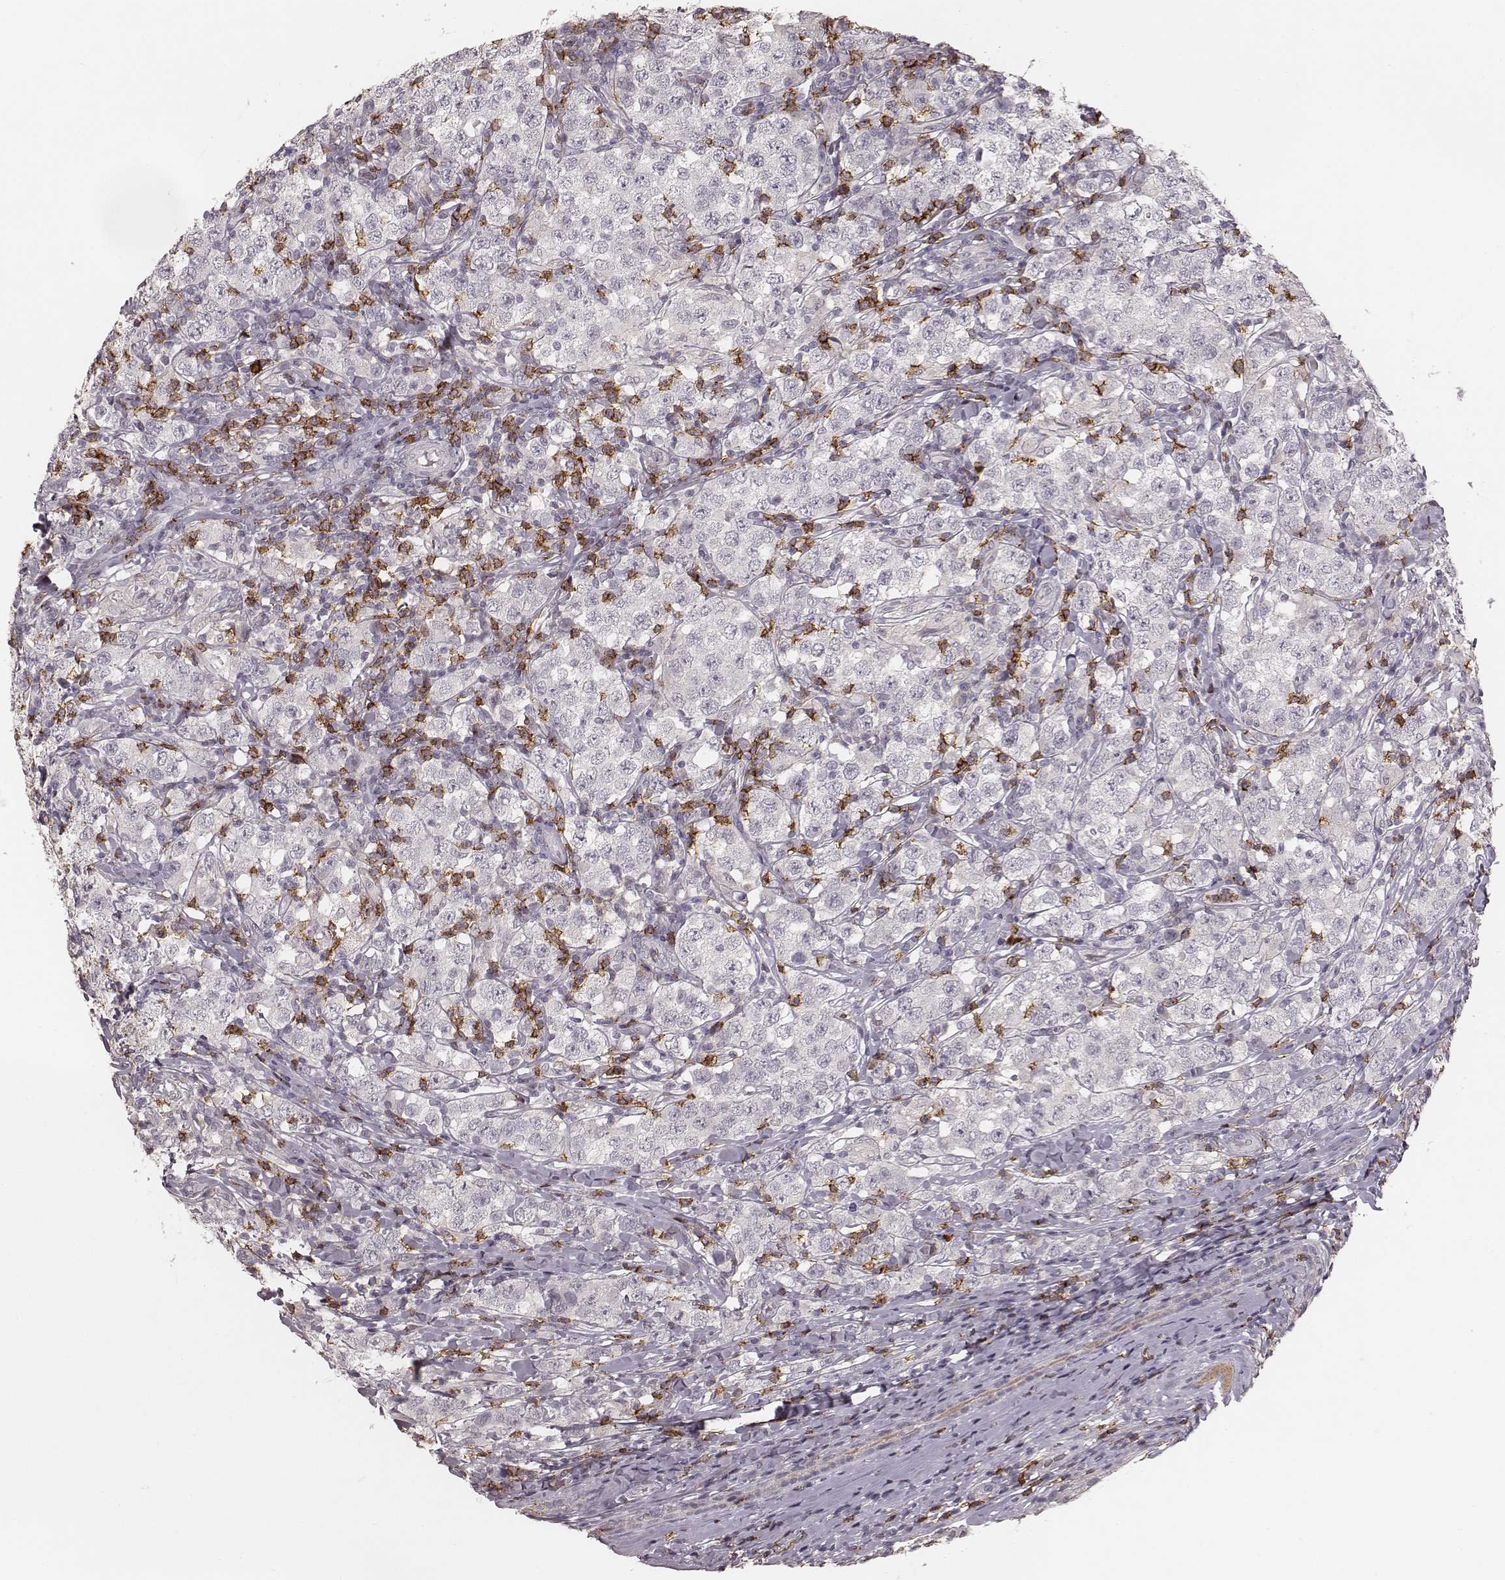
{"staining": {"intensity": "negative", "quantity": "none", "location": "none"}, "tissue": "testis cancer", "cell_type": "Tumor cells", "image_type": "cancer", "snomed": [{"axis": "morphology", "description": "Seminoma, NOS"}, {"axis": "morphology", "description": "Carcinoma, Embryonal, NOS"}, {"axis": "topography", "description": "Testis"}], "caption": "Immunohistochemical staining of human testis cancer (seminoma) demonstrates no significant positivity in tumor cells. (DAB immunohistochemistry (IHC) visualized using brightfield microscopy, high magnification).", "gene": "CD8A", "patient": {"sex": "male", "age": 41}}